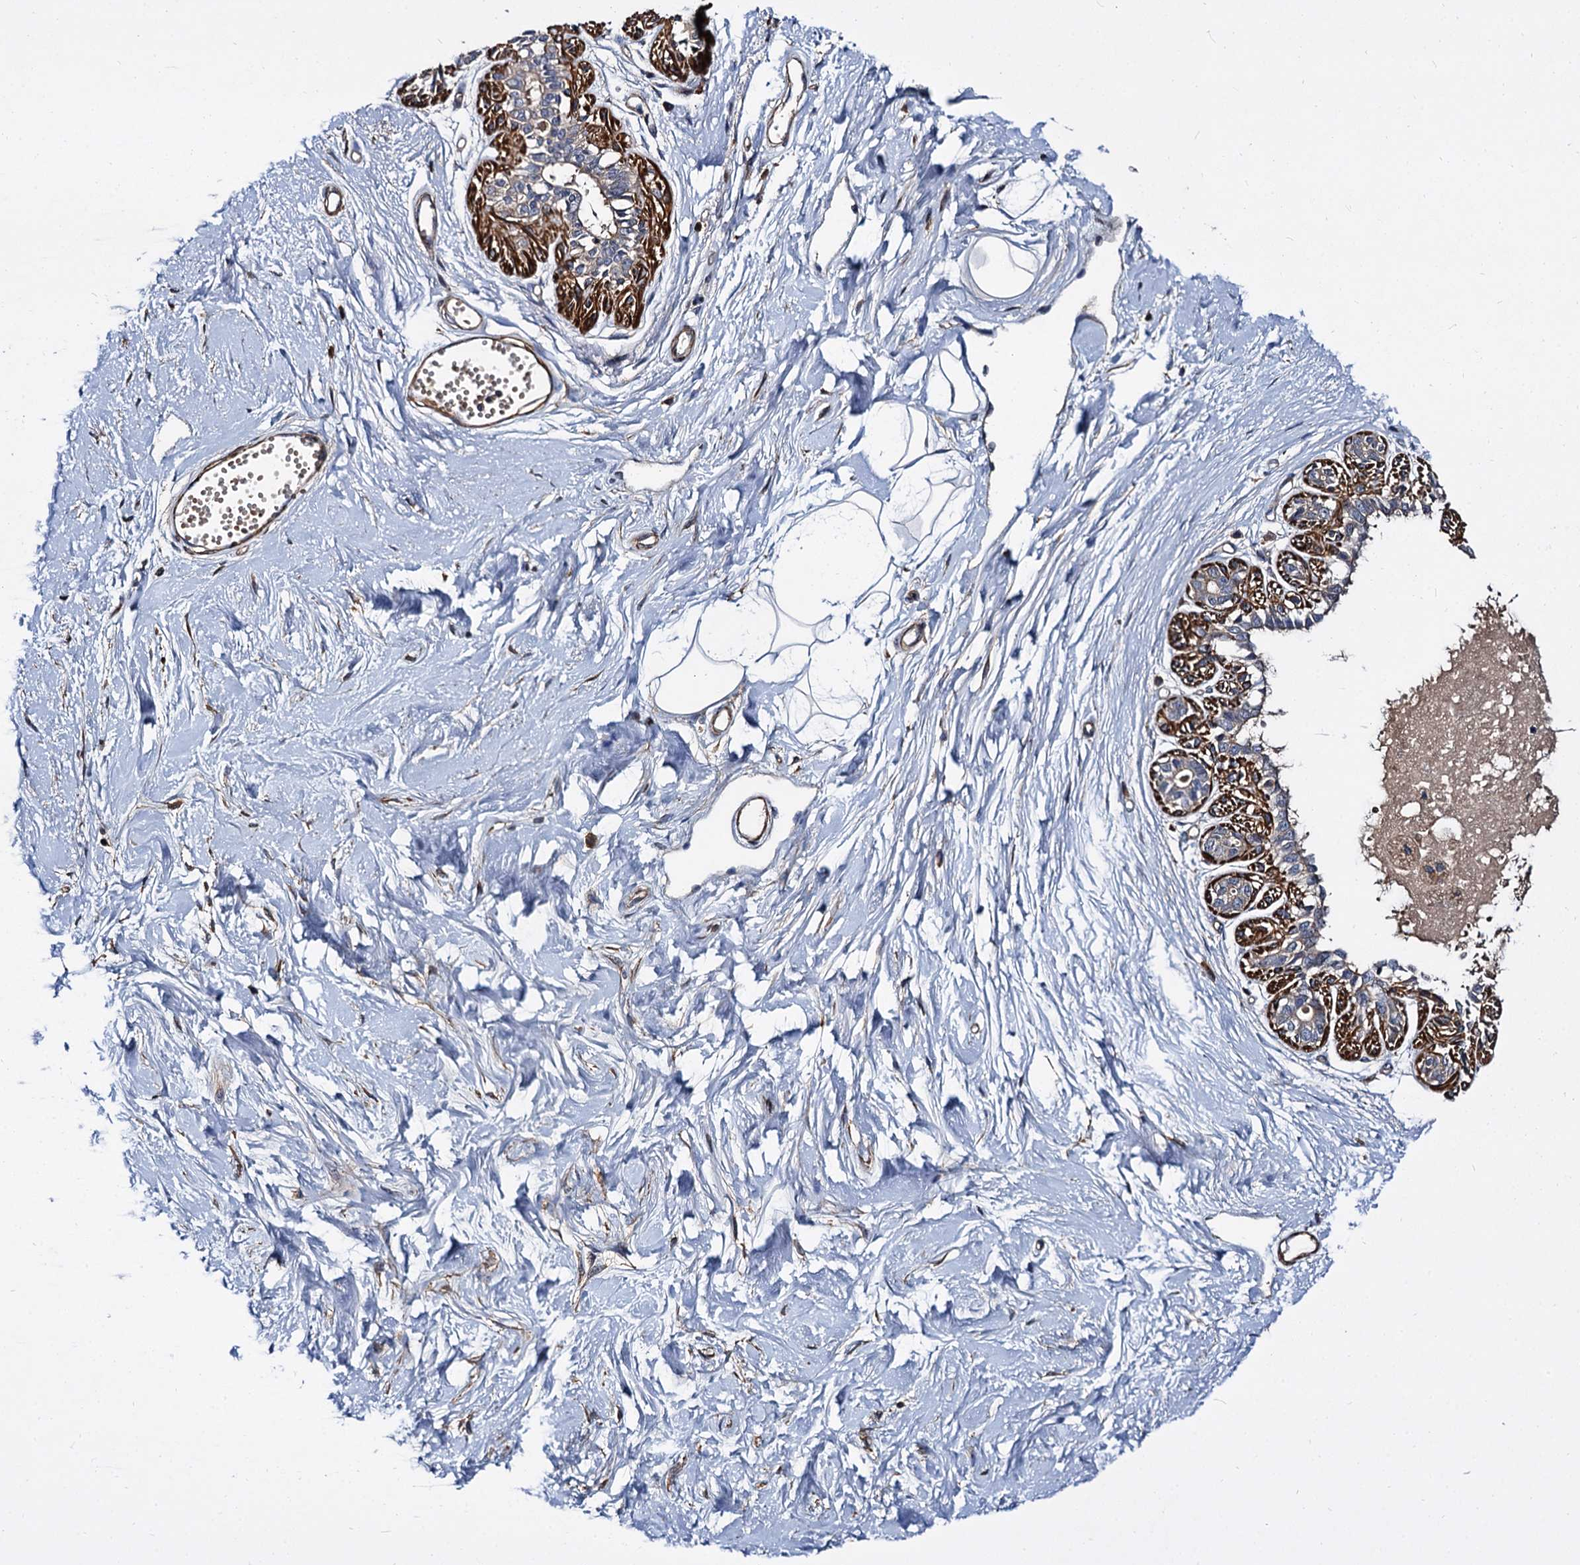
{"staining": {"intensity": "negative", "quantity": "none", "location": "none"}, "tissue": "breast", "cell_type": "Adipocytes", "image_type": "normal", "snomed": [{"axis": "morphology", "description": "Normal tissue, NOS"}, {"axis": "topography", "description": "Breast"}], "caption": "Immunohistochemical staining of unremarkable human breast exhibits no significant positivity in adipocytes.", "gene": "ISM2", "patient": {"sex": "female", "age": 45}}